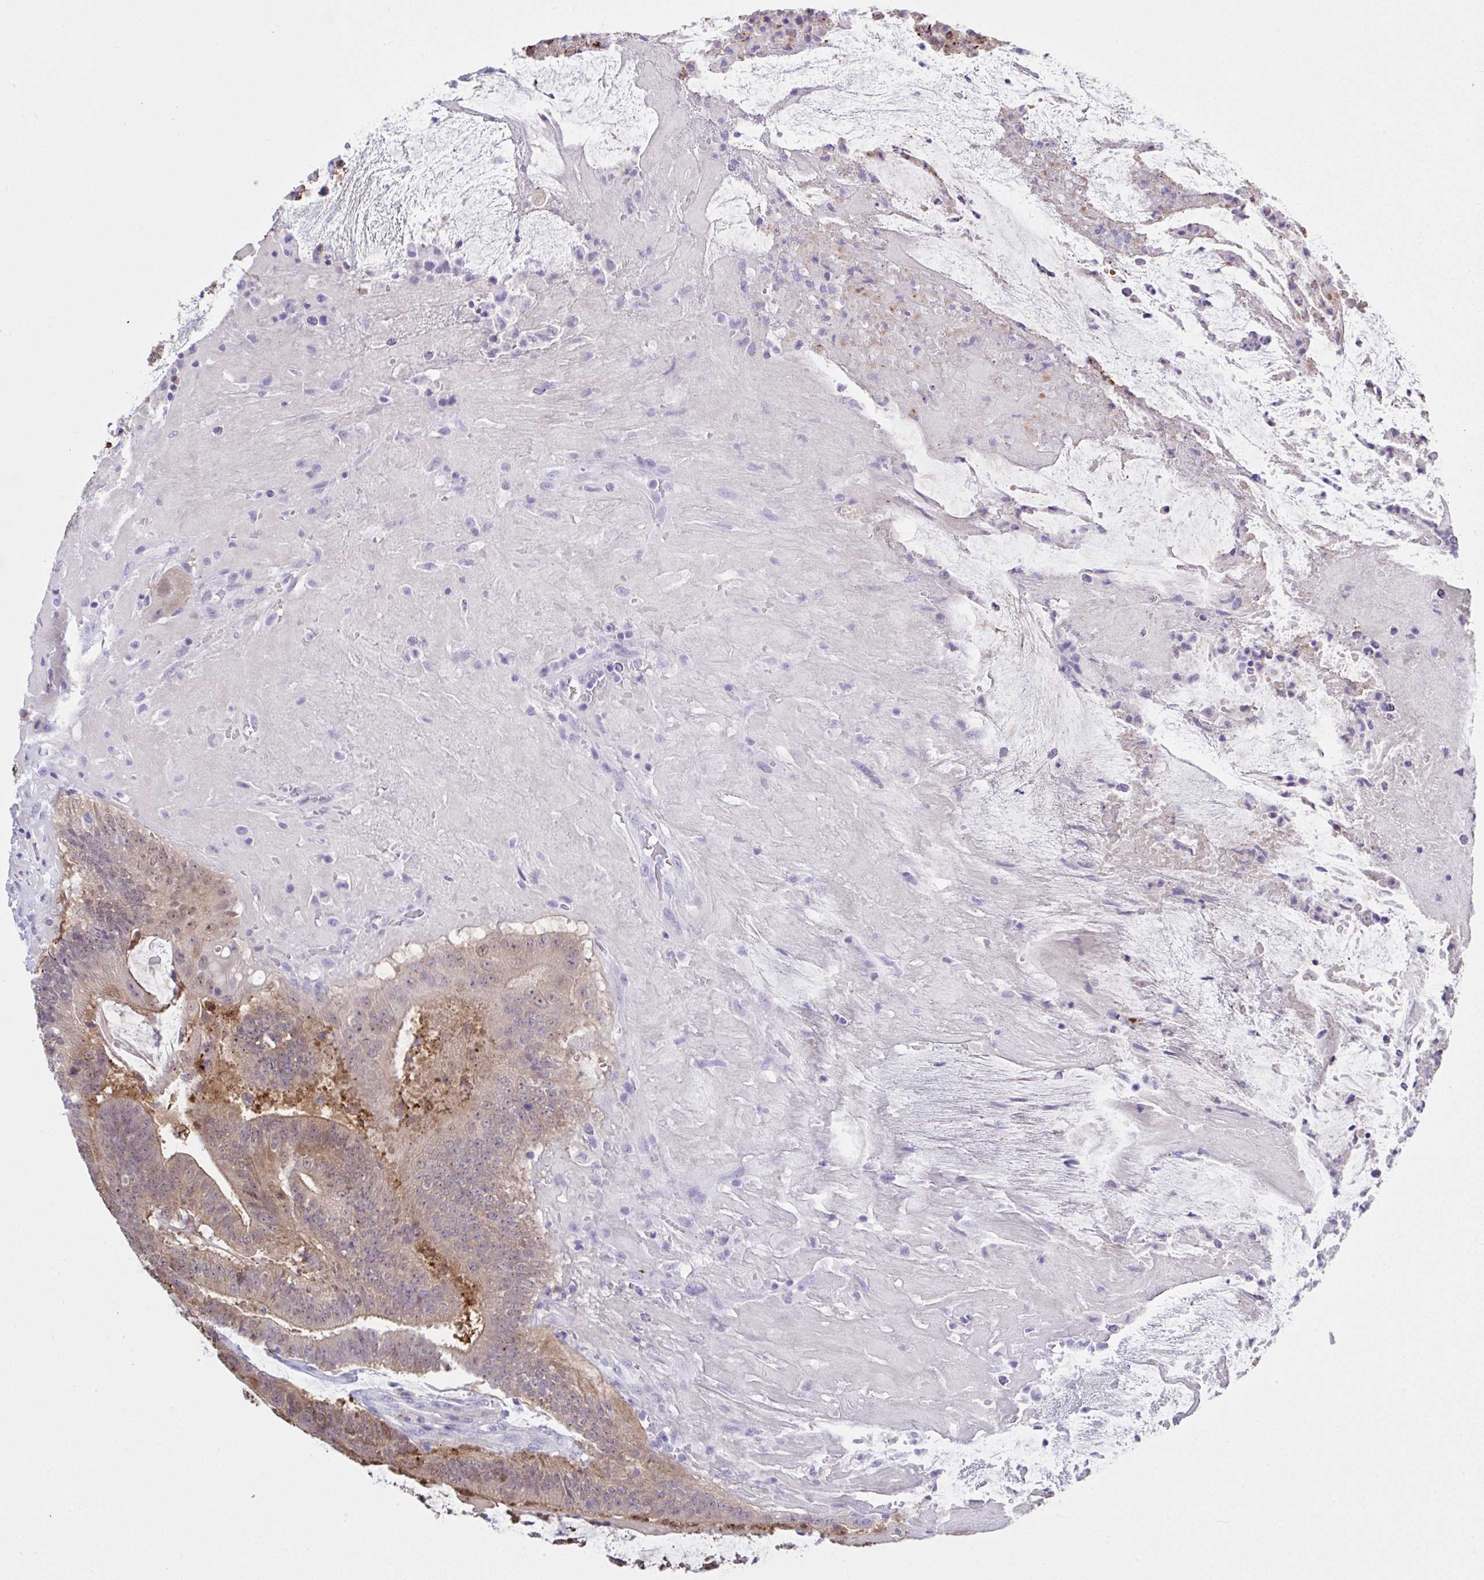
{"staining": {"intensity": "moderate", "quantity": "25%-75%", "location": "cytoplasmic/membranous"}, "tissue": "colorectal cancer", "cell_type": "Tumor cells", "image_type": "cancer", "snomed": [{"axis": "morphology", "description": "Adenocarcinoma, NOS"}, {"axis": "topography", "description": "Colon"}], "caption": "Protein staining of adenocarcinoma (colorectal) tissue displays moderate cytoplasmic/membranous positivity in about 25%-75% of tumor cells. (Brightfield microscopy of DAB IHC at high magnification).", "gene": "LGALS4", "patient": {"sex": "female", "age": 43}}